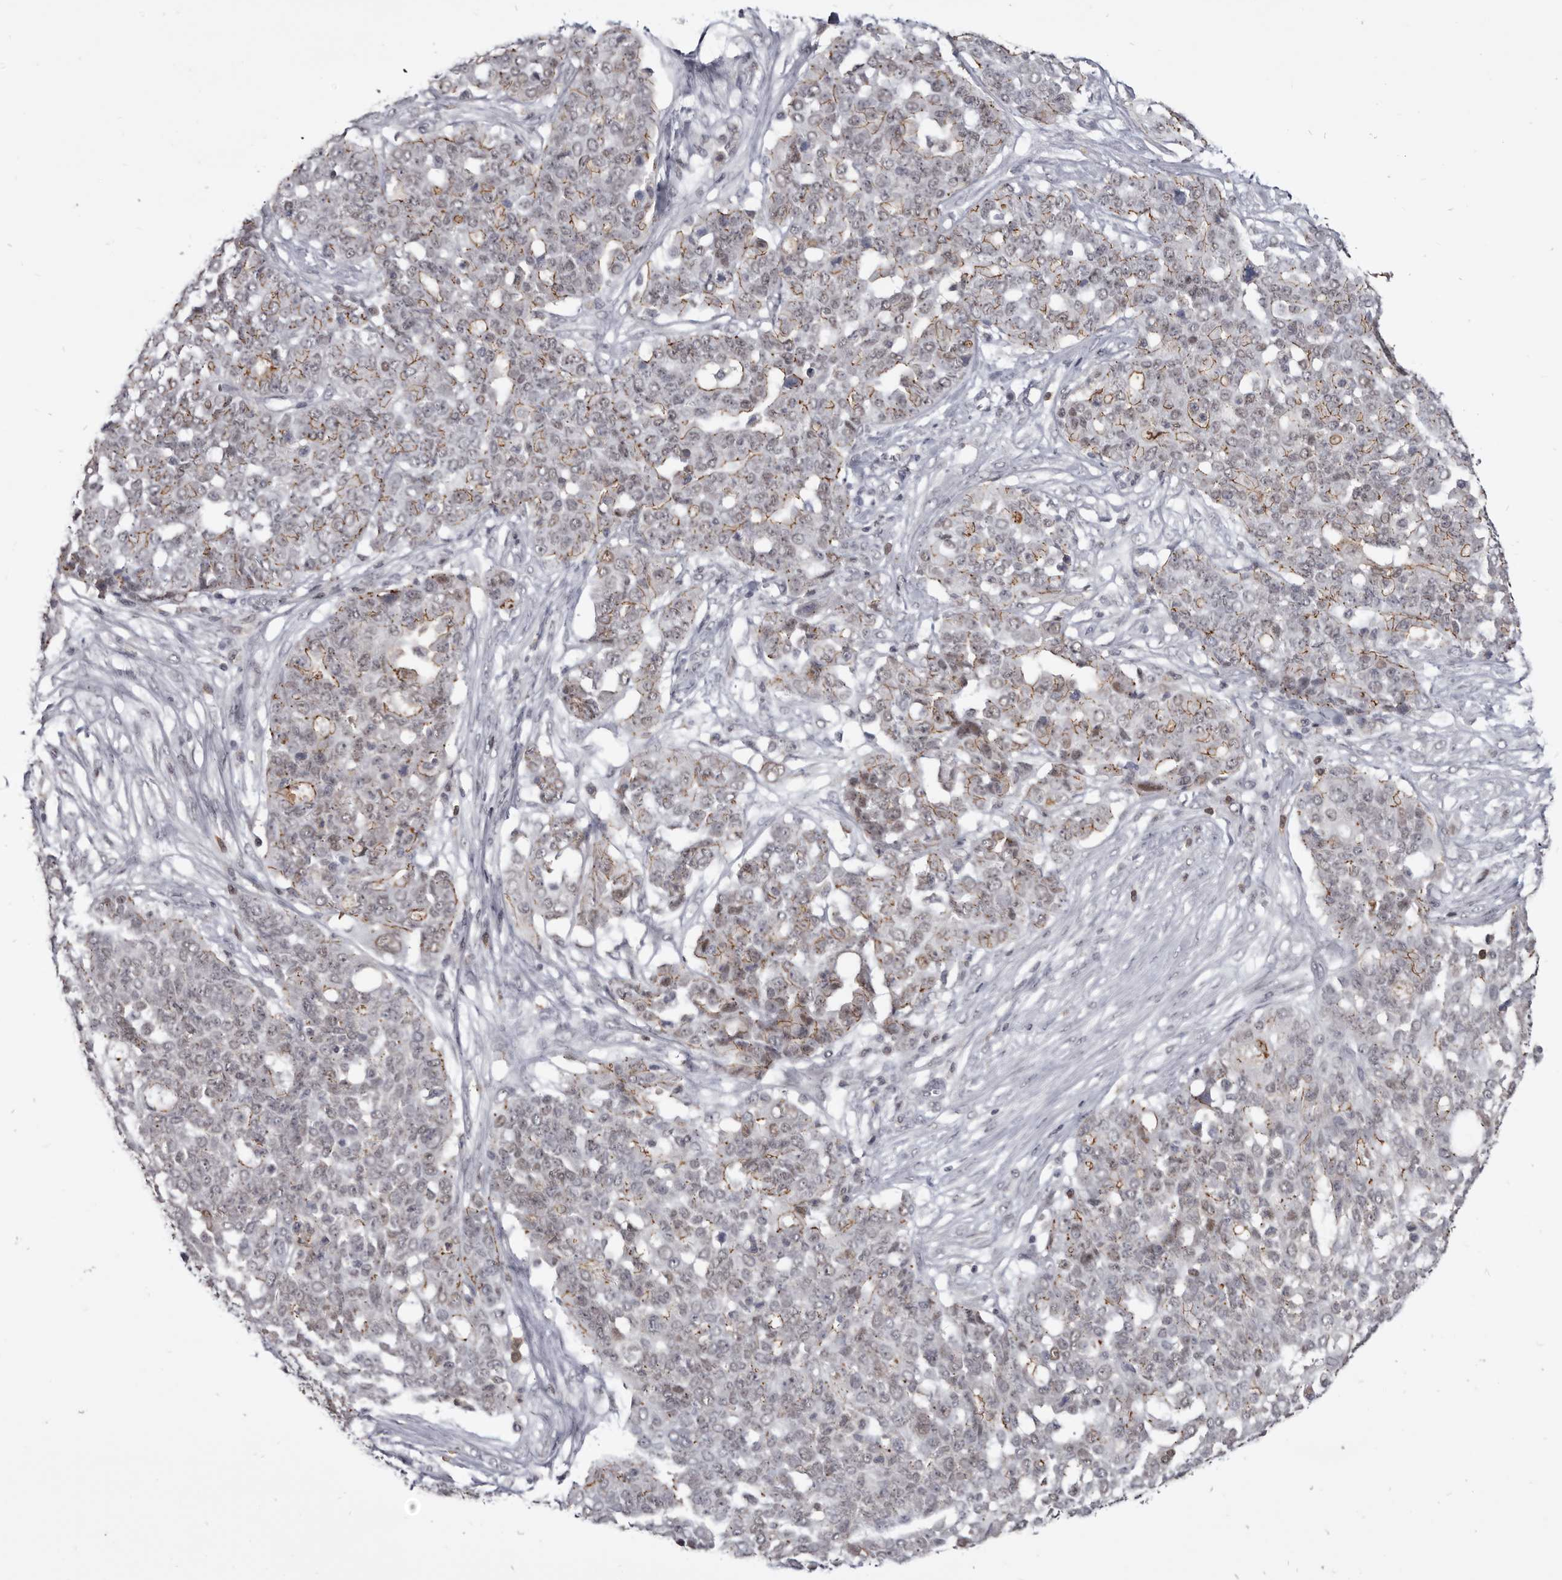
{"staining": {"intensity": "moderate", "quantity": "25%-75%", "location": "cytoplasmic/membranous,nuclear"}, "tissue": "ovarian cancer", "cell_type": "Tumor cells", "image_type": "cancer", "snomed": [{"axis": "morphology", "description": "Cystadenocarcinoma, serous, NOS"}, {"axis": "topography", "description": "Soft tissue"}, {"axis": "topography", "description": "Ovary"}], "caption": "Moderate cytoplasmic/membranous and nuclear staining is present in about 25%-75% of tumor cells in ovarian cancer.", "gene": "CGN", "patient": {"sex": "female", "age": 57}}